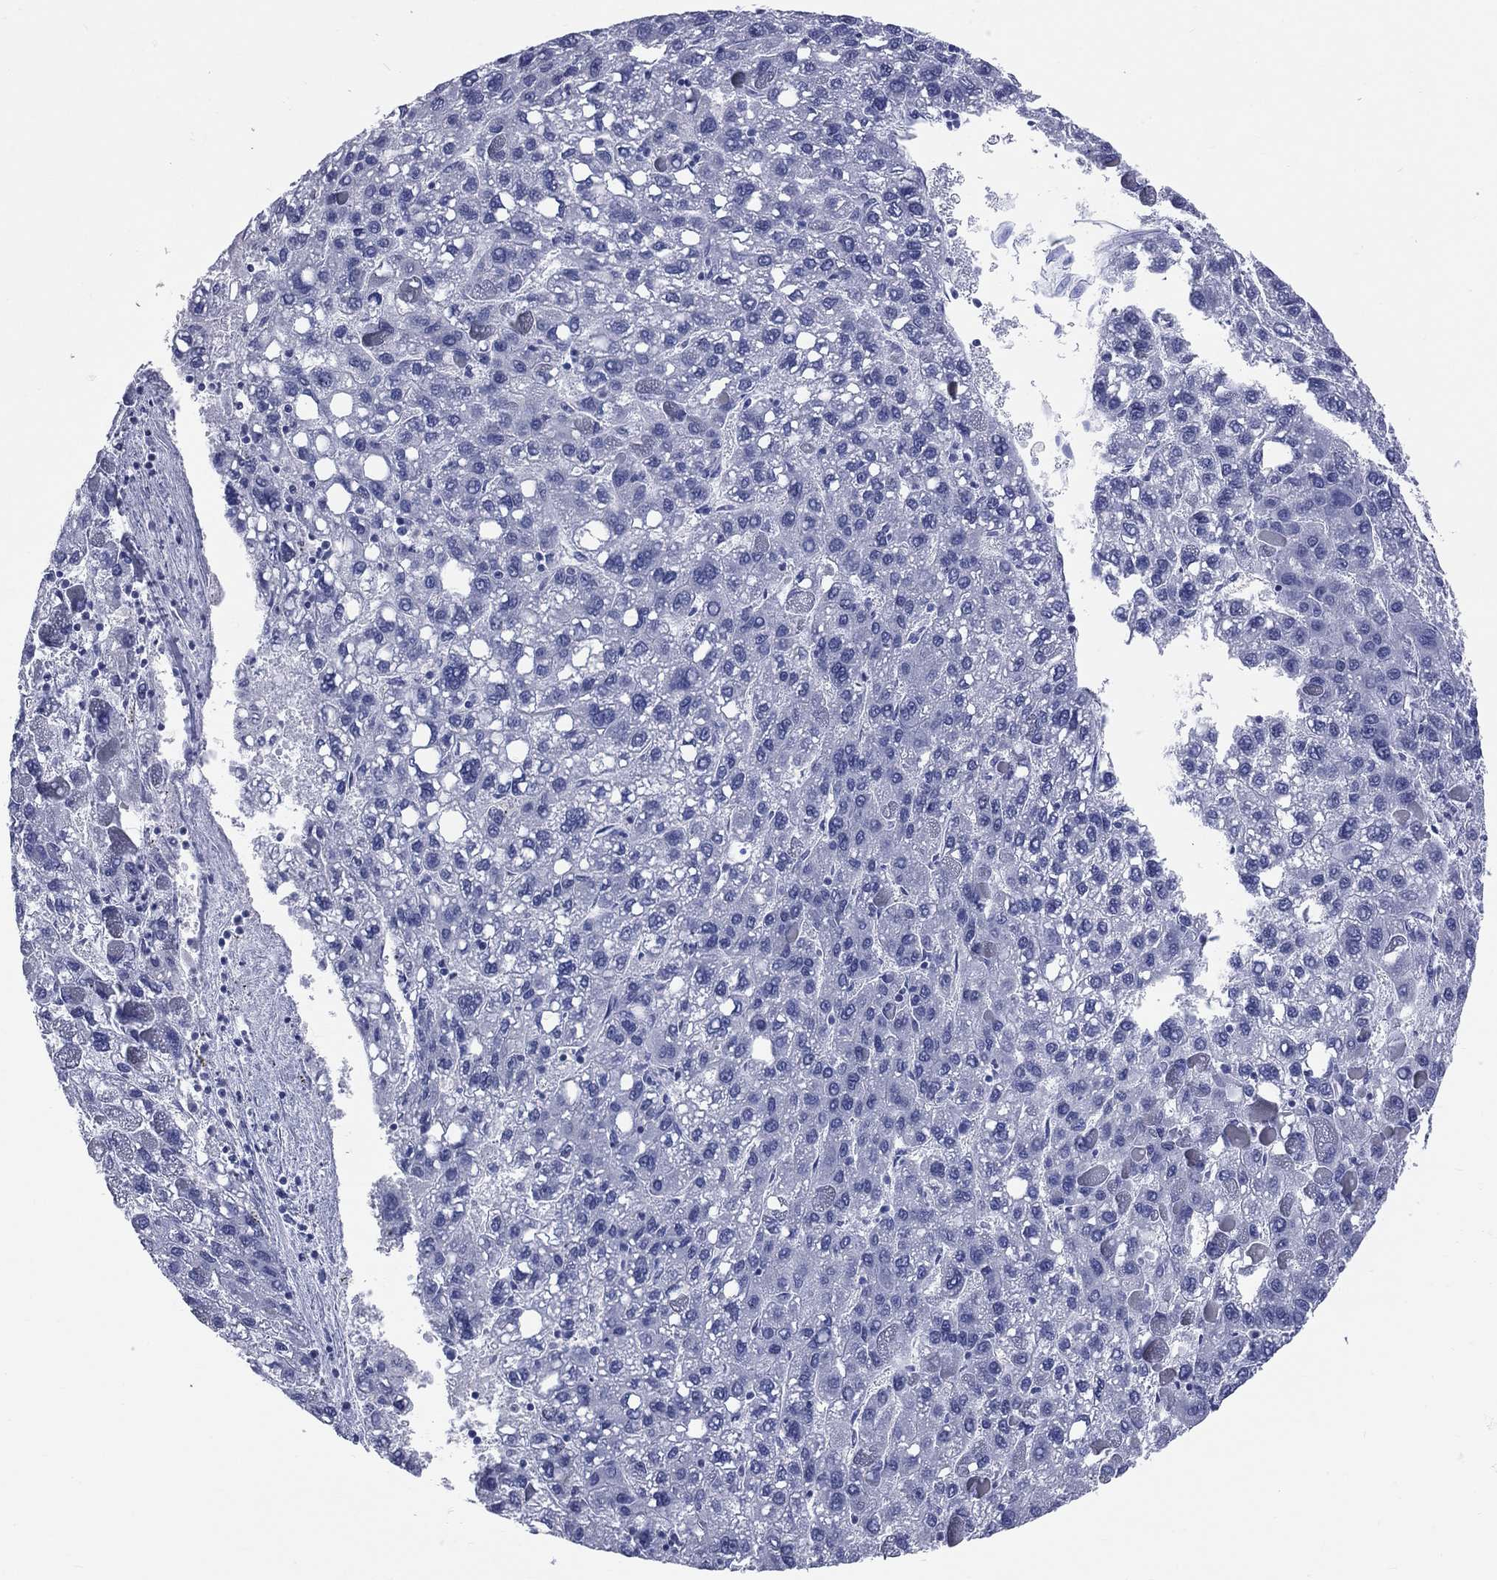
{"staining": {"intensity": "negative", "quantity": "none", "location": "none"}, "tissue": "liver cancer", "cell_type": "Tumor cells", "image_type": "cancer", "snomed": [{"axis": "morphology", "description": "Carcinoma, Hepatocellular, NOS"}, {"axis": "topography", "description": "Liver"}], "caption": "DAB (3,3'-diaminobenzidine) immunohistochemical staining of human liver hepatocellular carcinoma reveals no significant staining in tumor cells.", "gene": "CYLC1", "patient": {"sex": "female", "age": 82}}